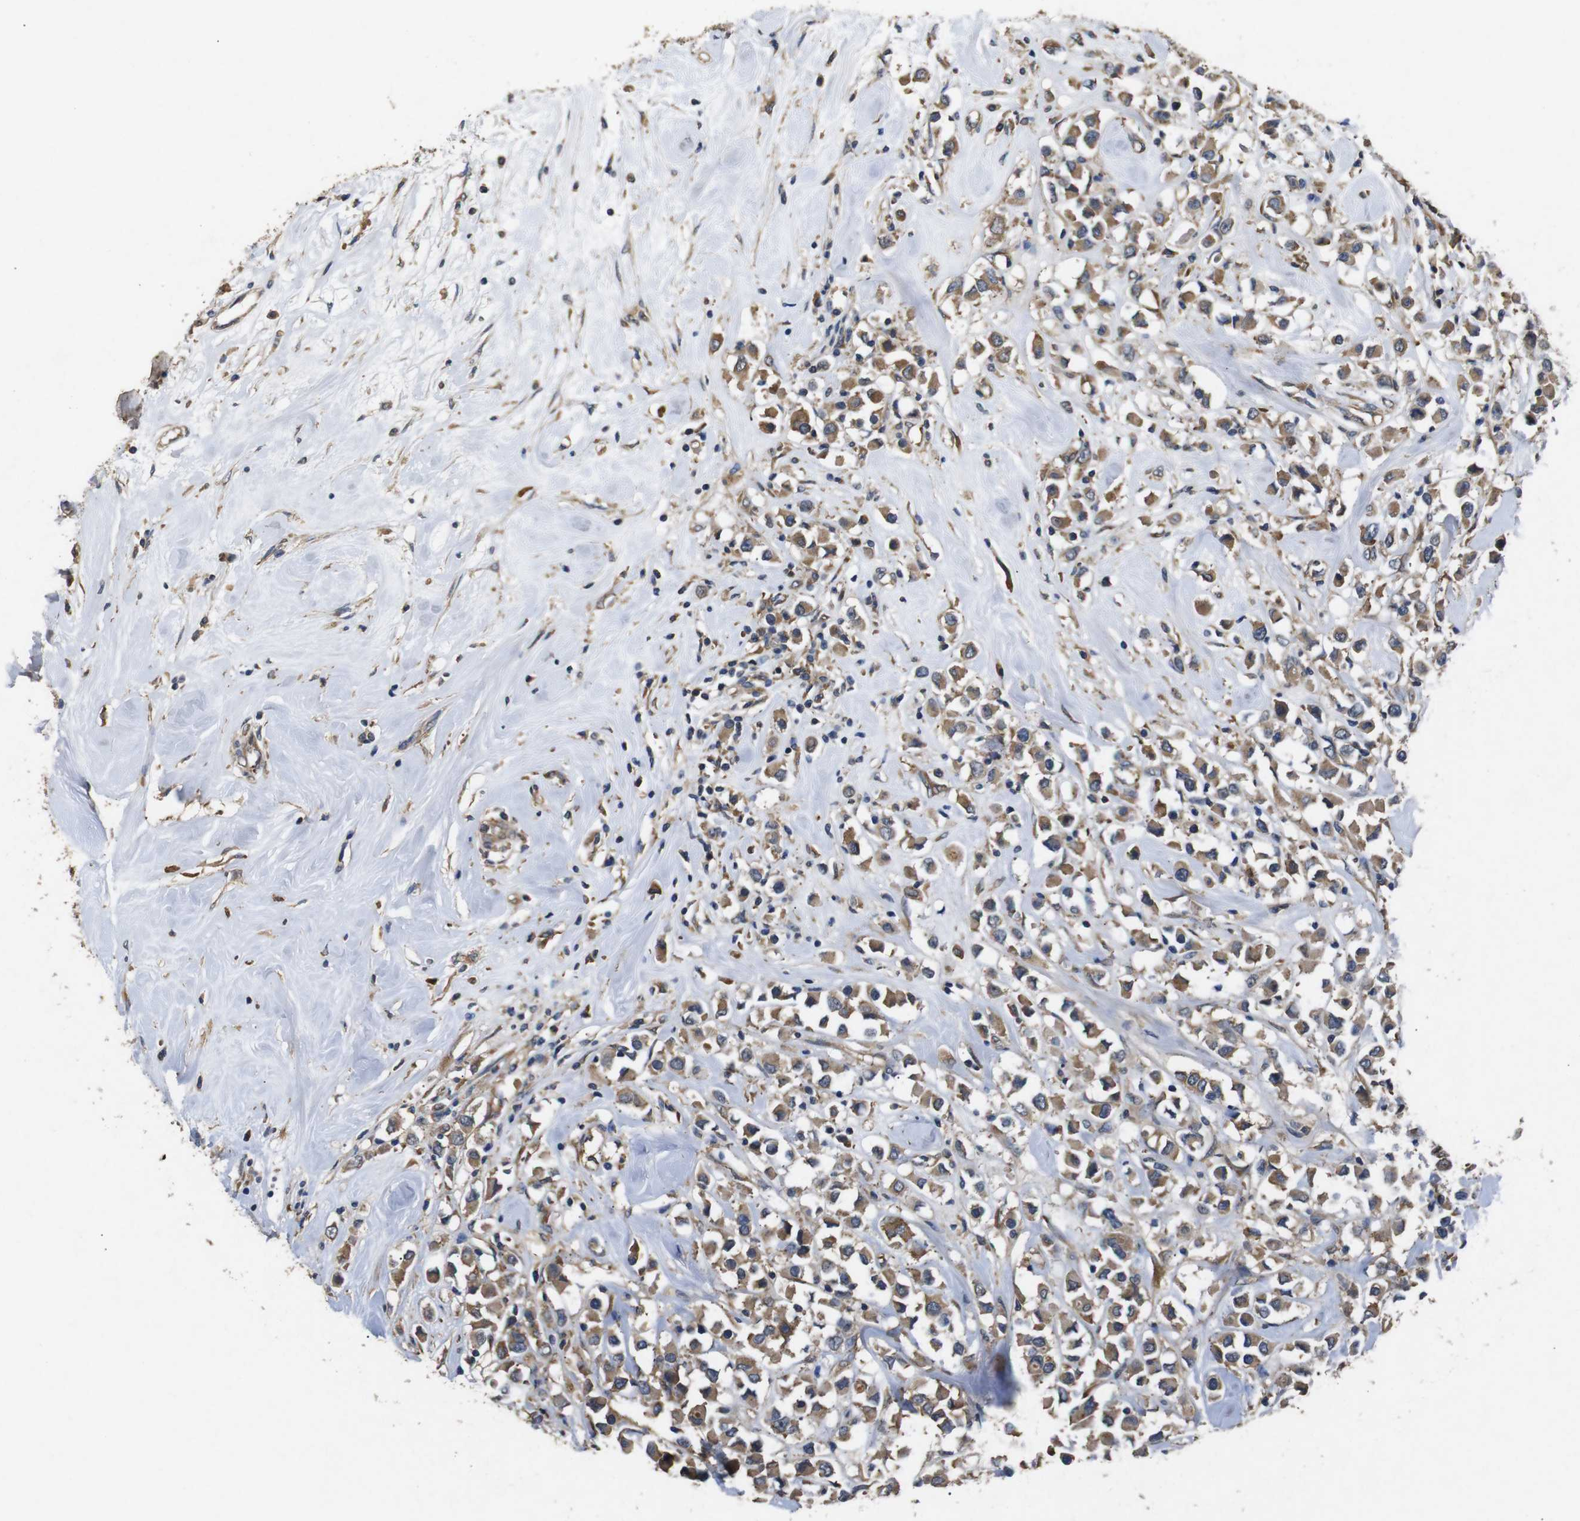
{"staining": {"intensity": "moderate", "quantity": ">75%", "location": "cytoplasmic/membranous"}, "tissue": "breast cancer", "cell_type": "Tumor cells", "image_type": "cancer", "snomed": [{"axis": "morphology", "description": "Duct carcinoma"}, {"axis": "topography", "description": "Breast"}], "caption": "There is medium levels of moderate cytoplasmic/membranous positivity in tumor cells of breast cancer, as demonstrated by immunohistochemical staining (brown color).", "gene": "BNIP3", "patient": {"sex": "female", "age": 61}}